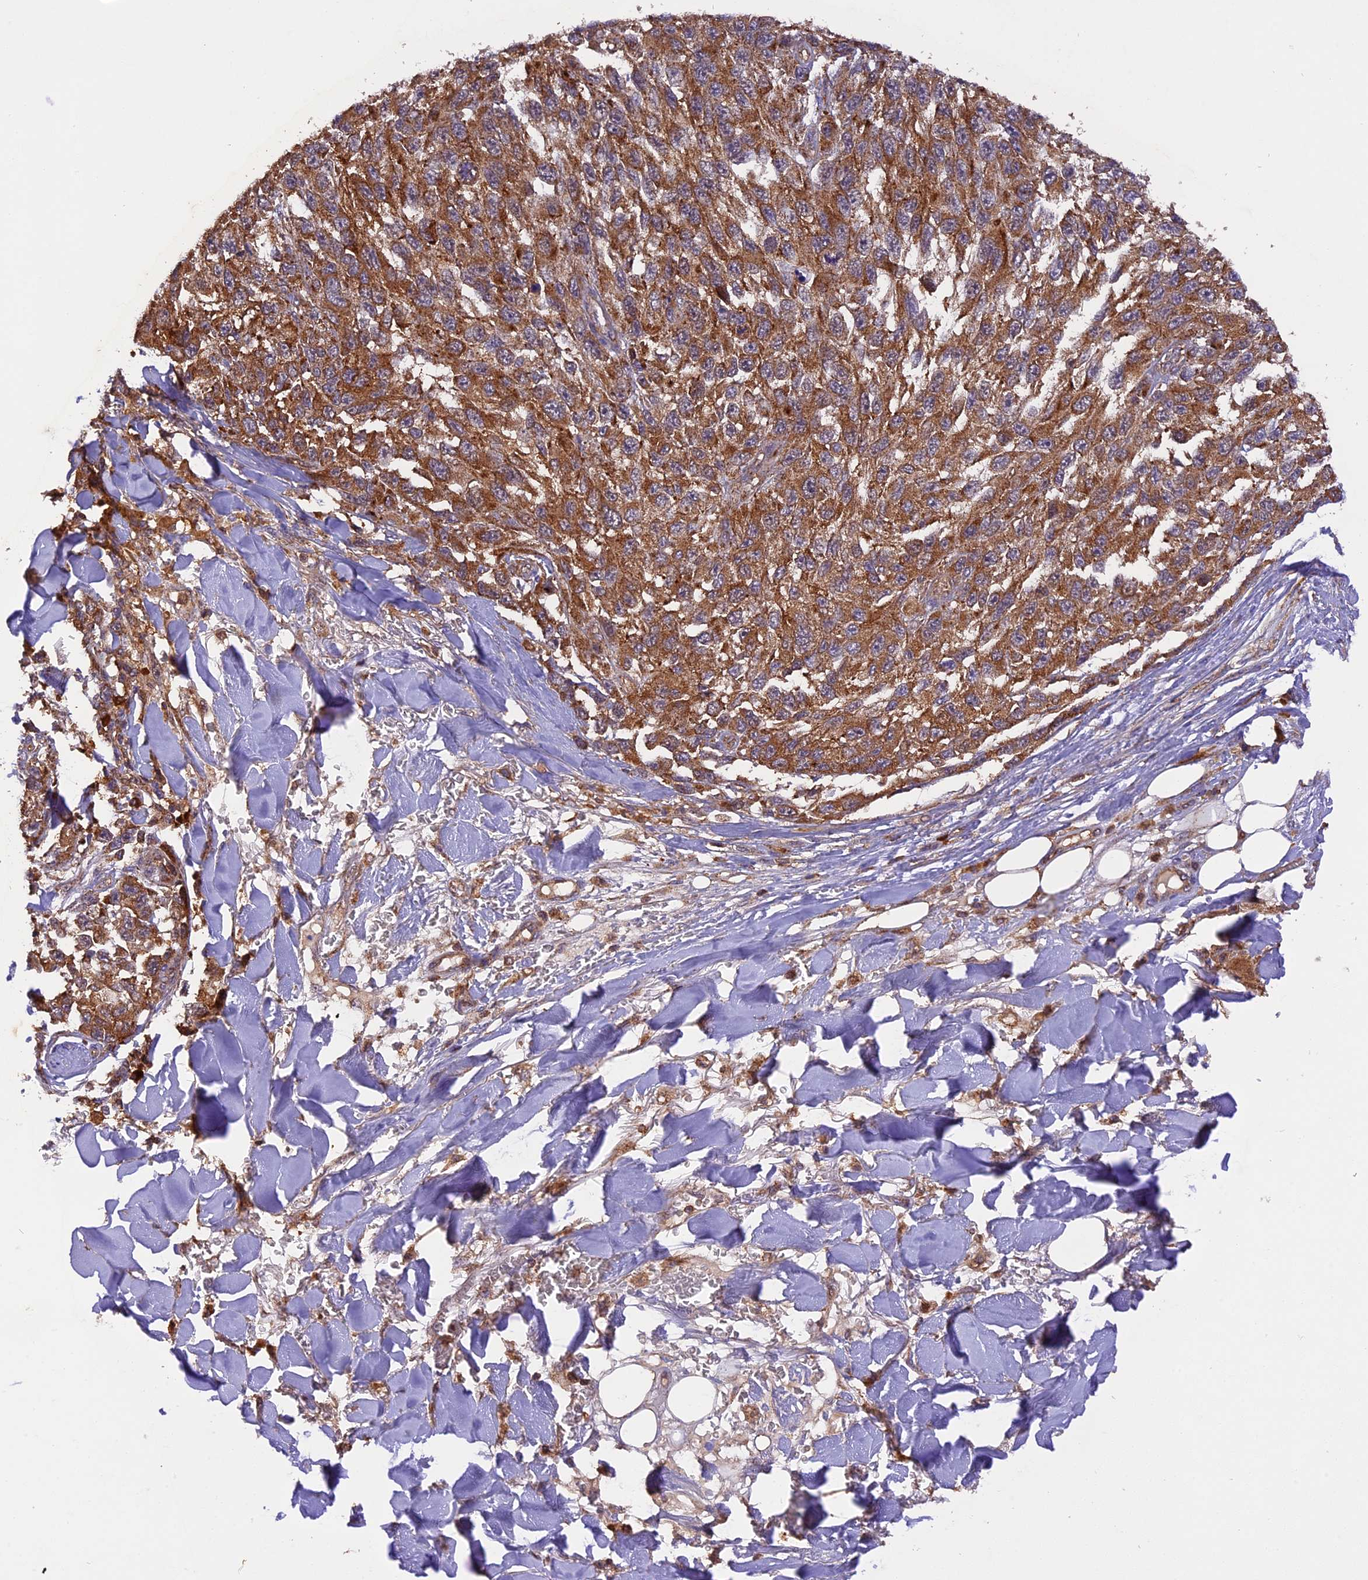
{"staining": {"intensity": "strong", "quantity": ">75%", "location": "cytoplasmic/membranous"}, "tissue": "melanoma", "cell_type": "Tumor cells", "image_type": "cancer", "snomed": [{"axis": "morphology", "description": "Normal tissue, NOS"}, {"axis": "morphology", "description": "Malignant melanoma, NOS"}, {"axis": "topography", "description": "Skin"}], "caption": "Protein staining of malignant melanoma tissue reveals strong cytoplasmic/membranous expression in approximately >75% of tumor cells.", "gene": "PEX3", "patient": {"sex": "female", "age": 96}}